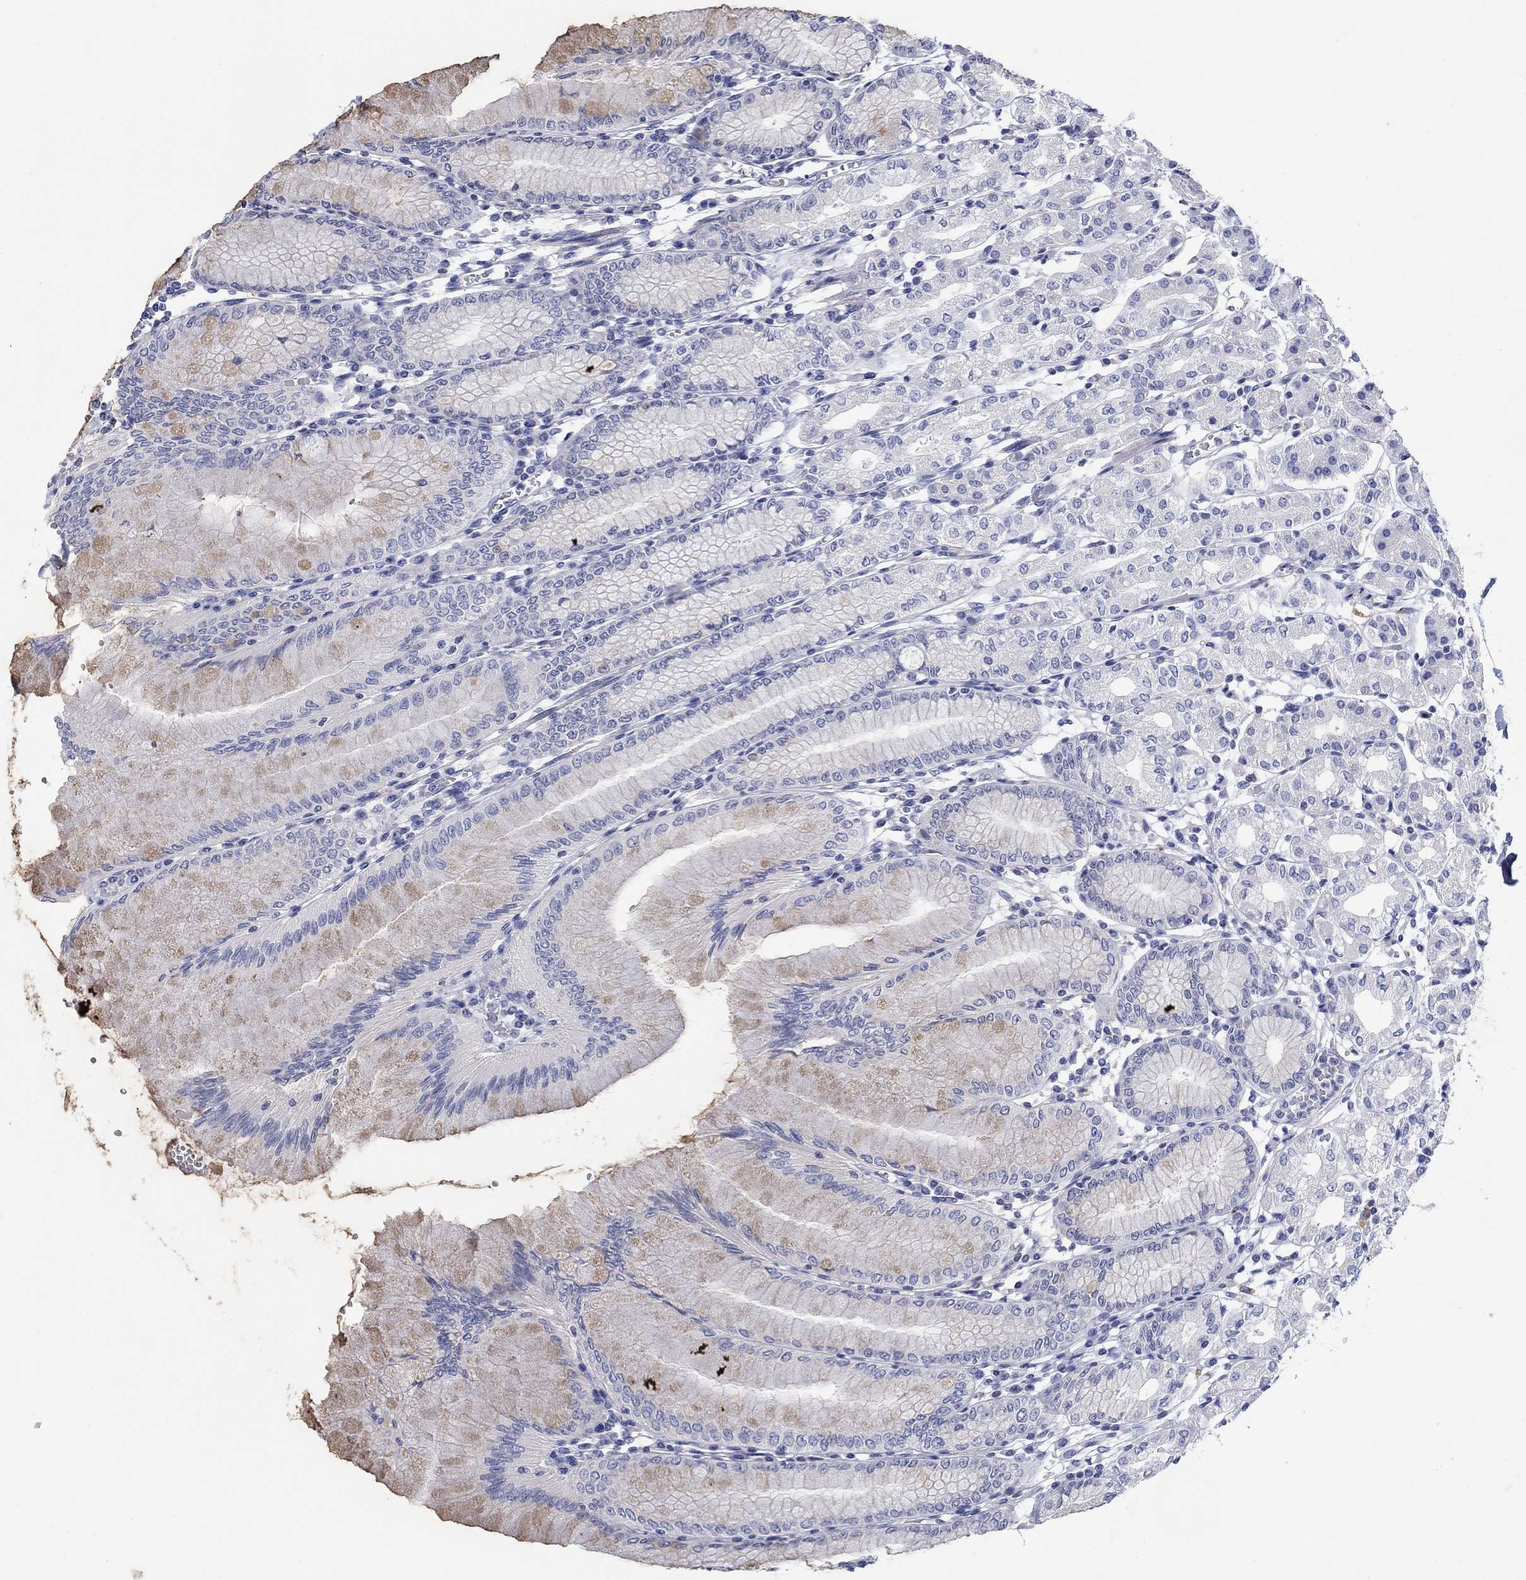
{"staining": {"intensity": "weak", "quantity": "<25%", "location": "cytoplasmic/membranous"}, "tissue": "stomach", "cell_type": "Glandular cells", "image_type": "normal", "snomed": [{"axis": "morphology", "description": "Normal tissue, NOS"}, {"axis": "topography", "description": "Skeletal muscle"}, {"axis": "topography", "description": "Stomach"}], "caption": "Unremarkable stomach was stained to show a protein in brown. There is no significant staining in glandular cells.", "gene": "PTPRZ1", "patient": {"sex": "female", "age": 57}}